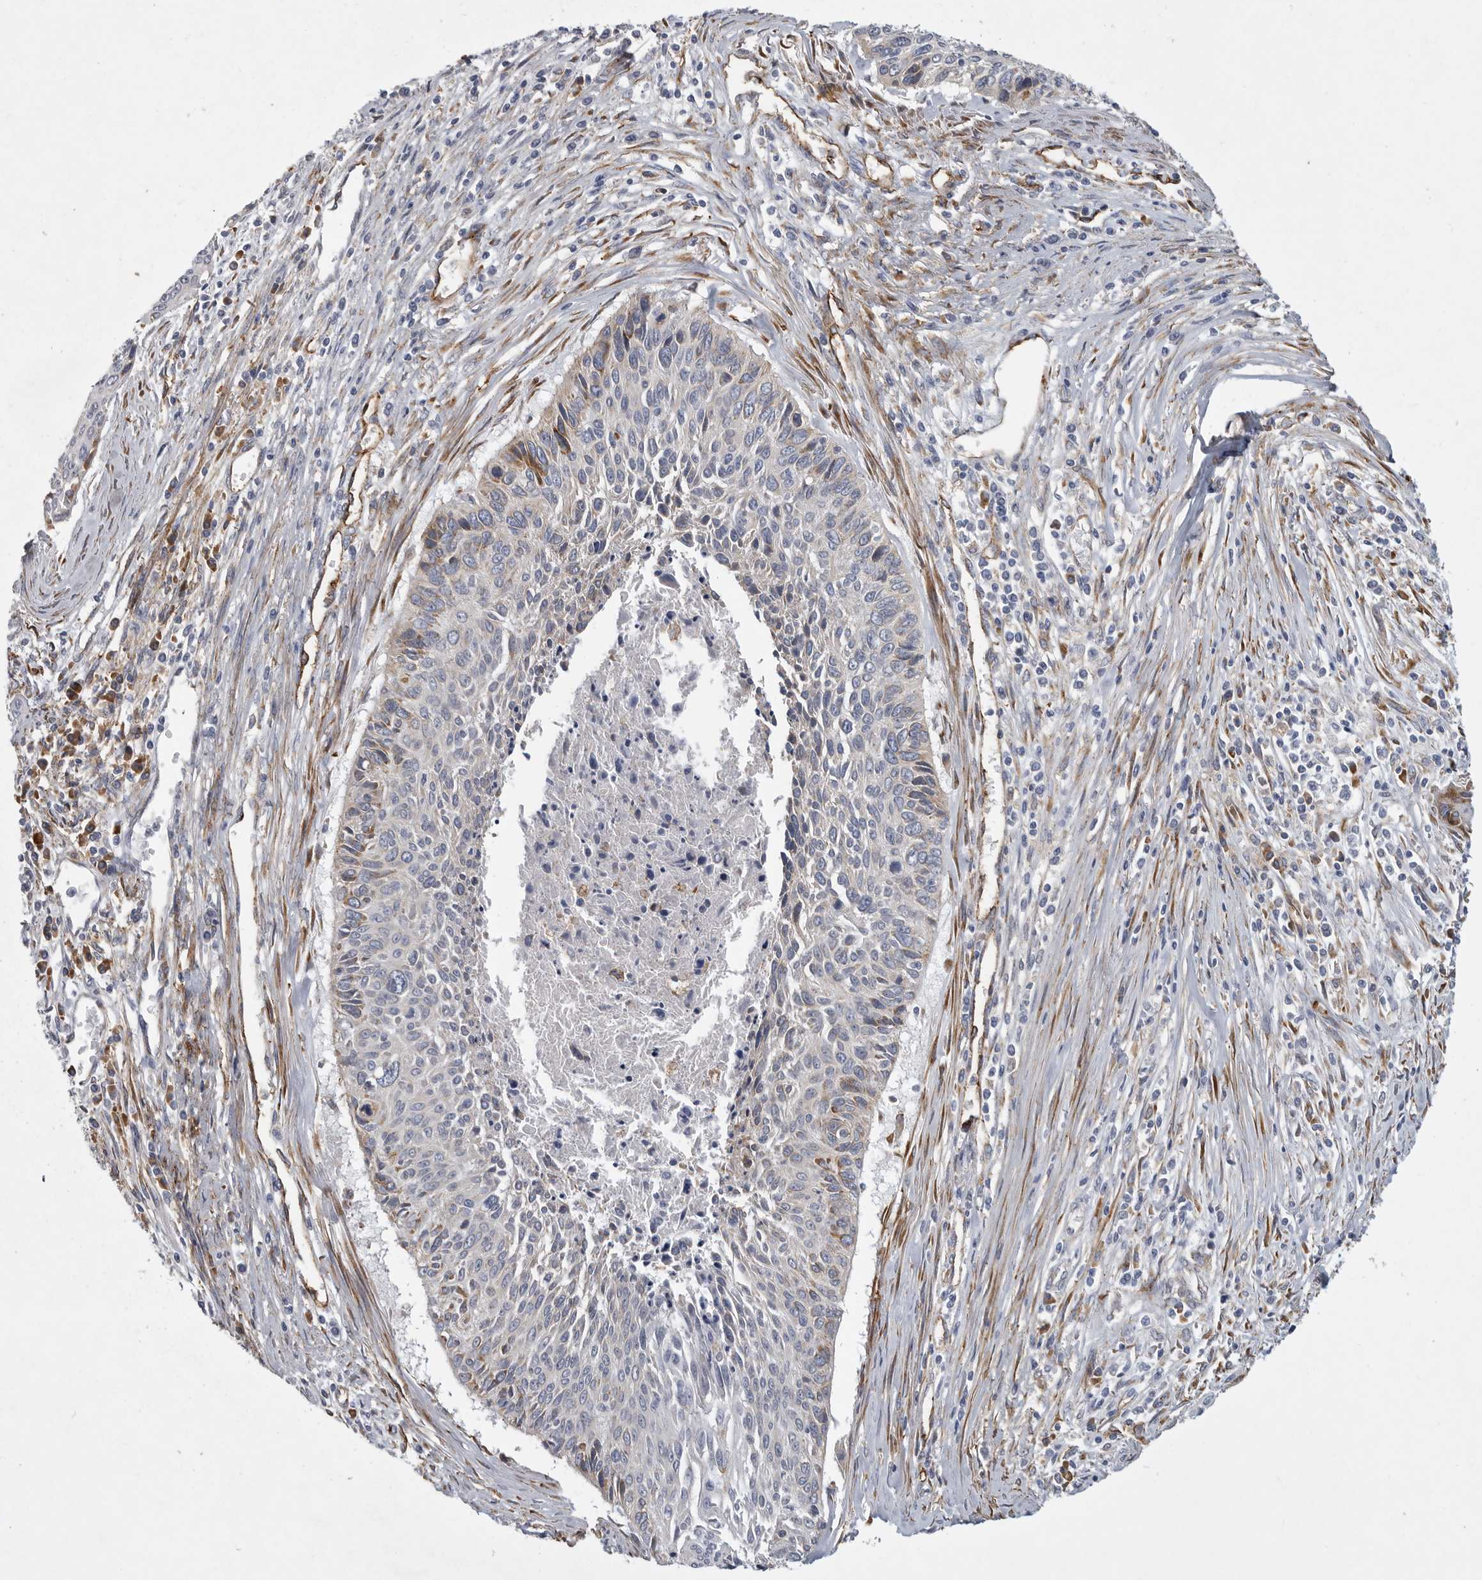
{"staining": {"intensity": "moderate", "quantity": "<25%", "location": "cytoplasmic/membranous"}, "tissue": "cervical cancer", "cell_type": "Tumor cells", "image_type": "cancer", "snomed": [{"axis": "morphology", "description": "Squamous cell carcinoma, NOS"}, {"axis": "topography", "description": "Cervix"}], "caption": "Moderate cytoplasmic/membranous expression for a protein is seen in about <25% of tumor cells of cervical squamous cell carcinoma using immunohistochemistry.", "gene": "MINPP1", "patient": {"sex": "female", "age": 55}}